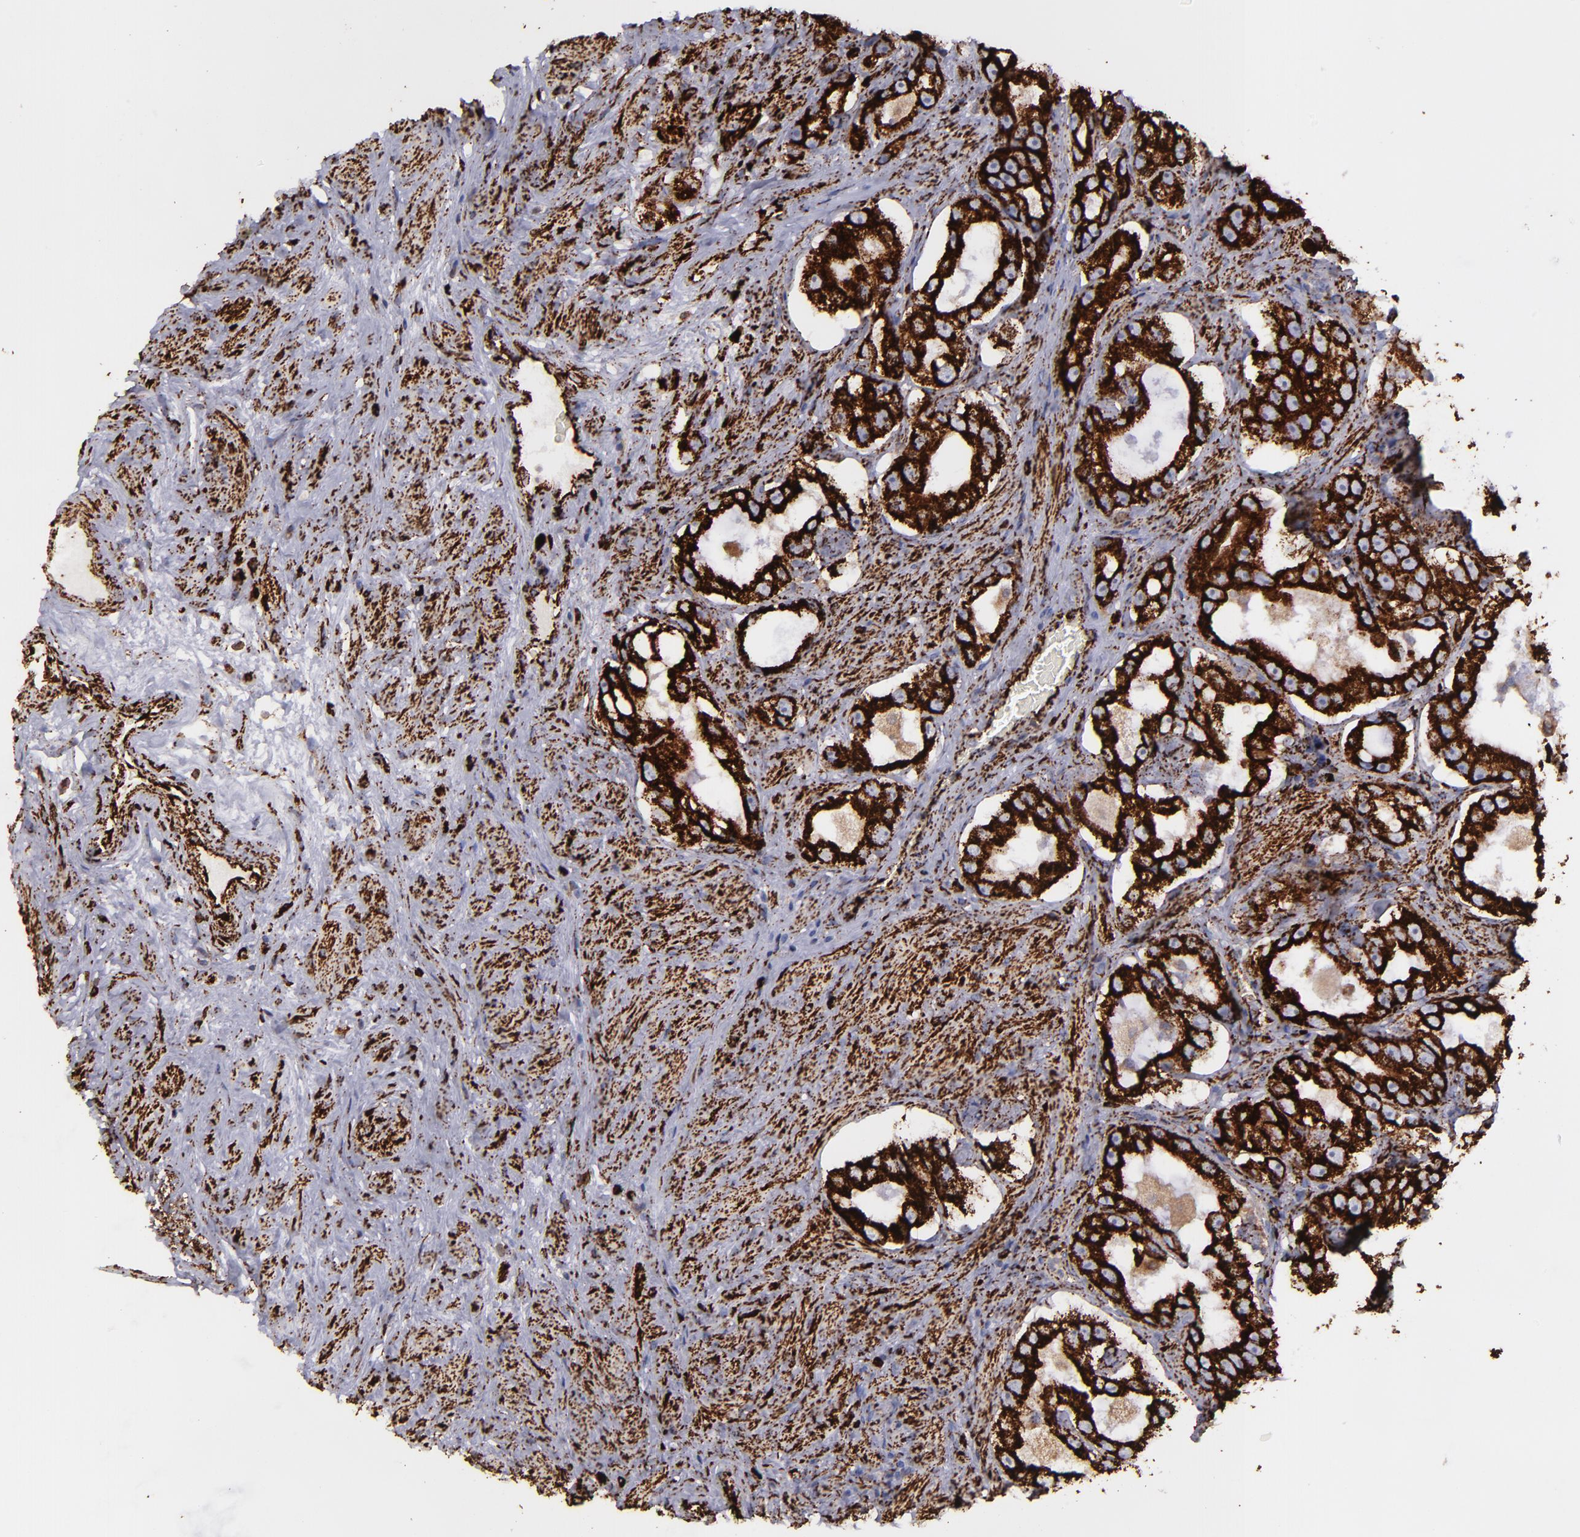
{"staining": {"intensity": "strong", "quantity": ">75%", "location": "cytoplasmic/membranous"}, "tissue": "prostate cancer", "cell_type": "Tumor cells", "image_type": "cancer", "snomed": [{"axis": "morphology", "description": "Adenocarcinoma, High grade"}, {"axis": "topography", "description": "Prostate"}], "caption": "Tumor cells display strong cytoplasmic/membranous positivity in about >75% of cells in prostate adenocarcinoma (high-grade). The staining was performed using DAB to visualize the protein expression in brown, while the nuclei were stained in blue with hematoxylin (Magnification: 20x).", "gene": "MAOB", "patient": {"sex": "male", "age": 63}}